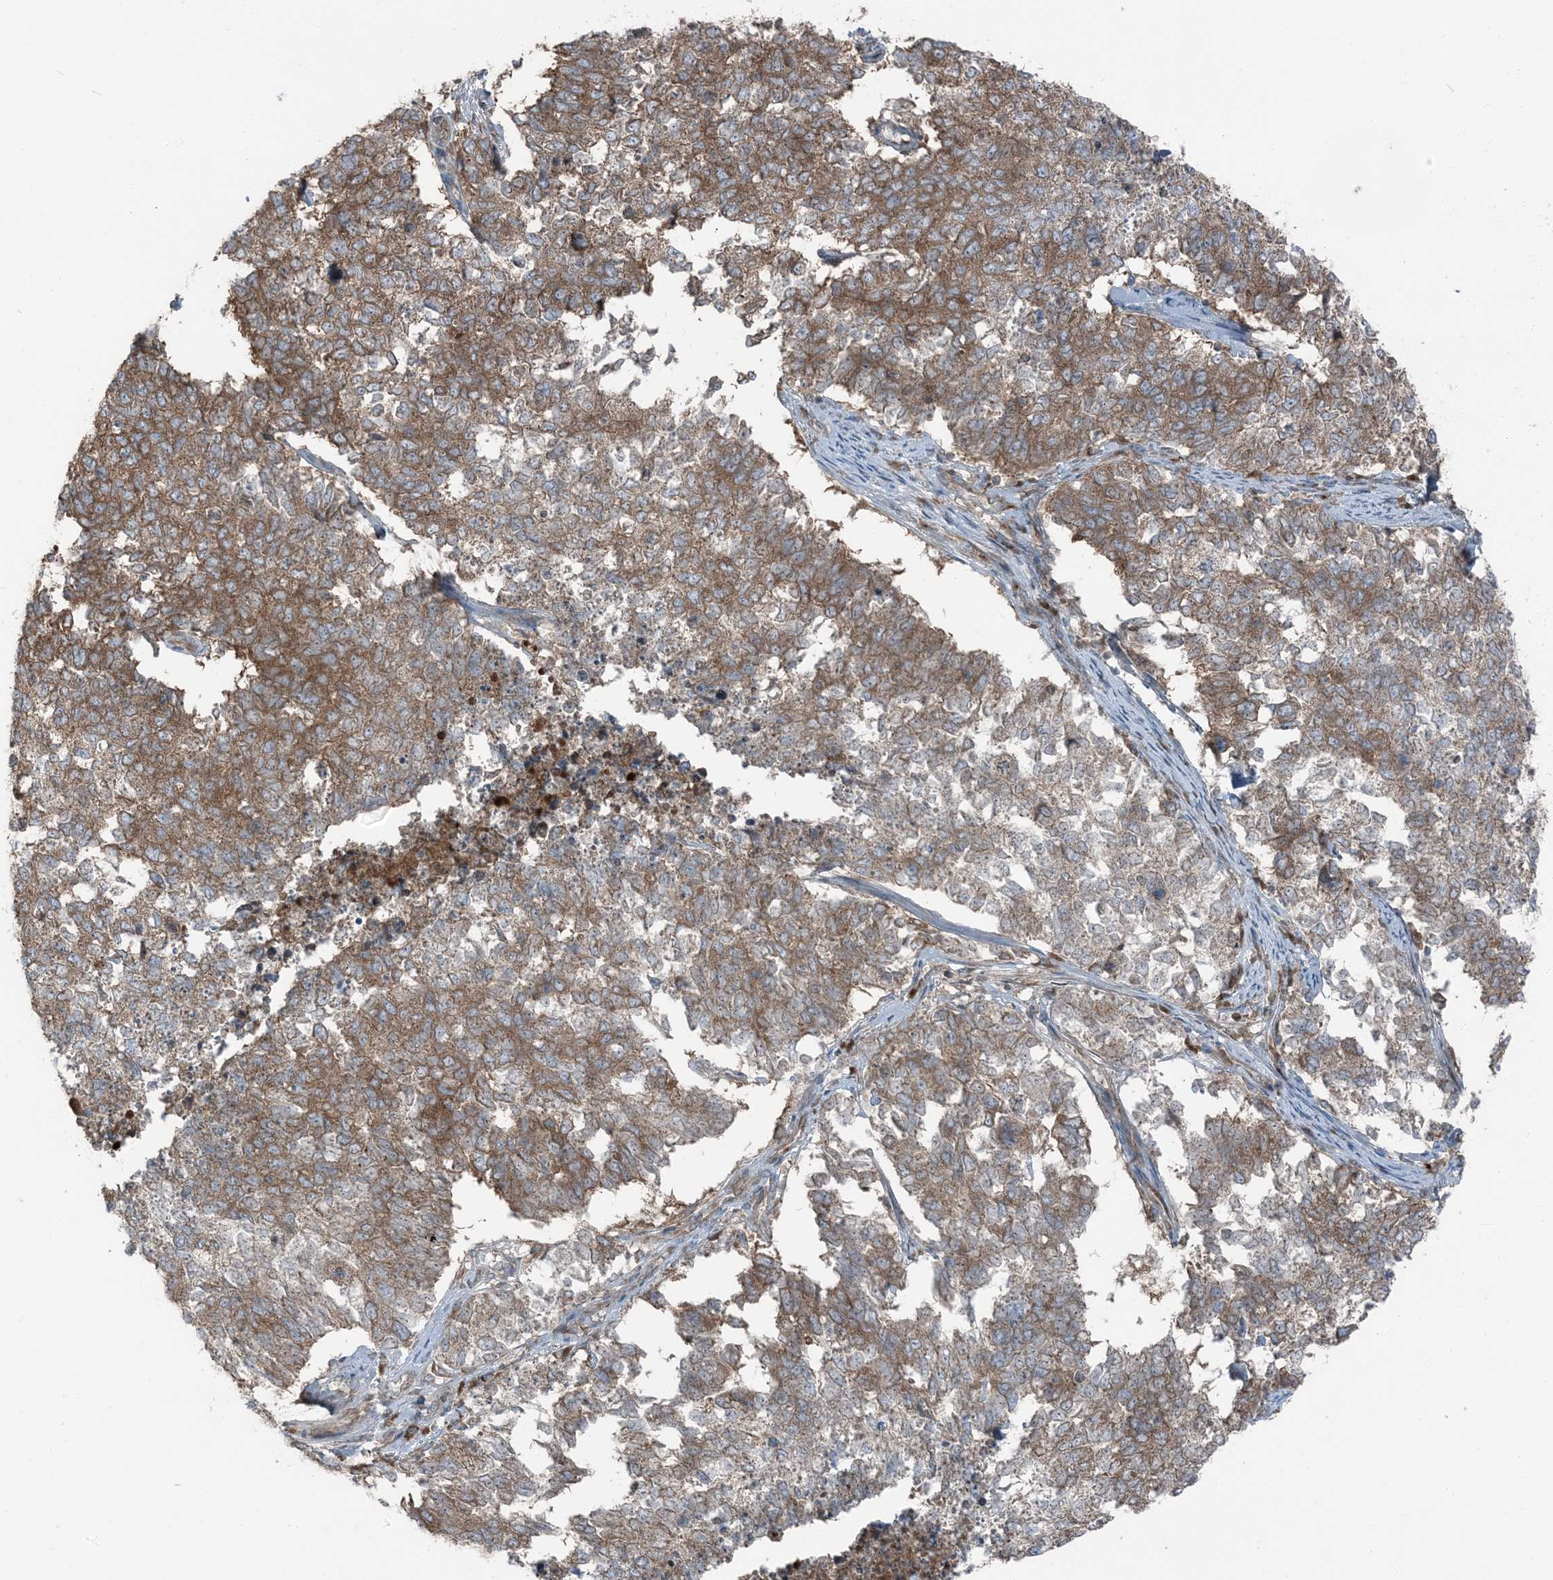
{"staining": {"intensity": "moderate", "quantity": ">75%", "location": "cytoplasmic/membranous"}, "tissue": "cervical cancer", "cell_type": "Tumor cells", "image_type": "cancer", "snomed": [{"axis": "morphology", "description": "Squamous cell carcinoma, NOS"}, {"axis": "topography", "description": "Cervix"}], "caption": "Immunohistochemical staining of cervical squamous cell carcinoma reveals medium levels of moderate cytoplasmic/membranous protein expression in approximately >75% of tumor cells.", "gene": "RAB3GAP1", "patient": {"sex": "female", "age": 63}}